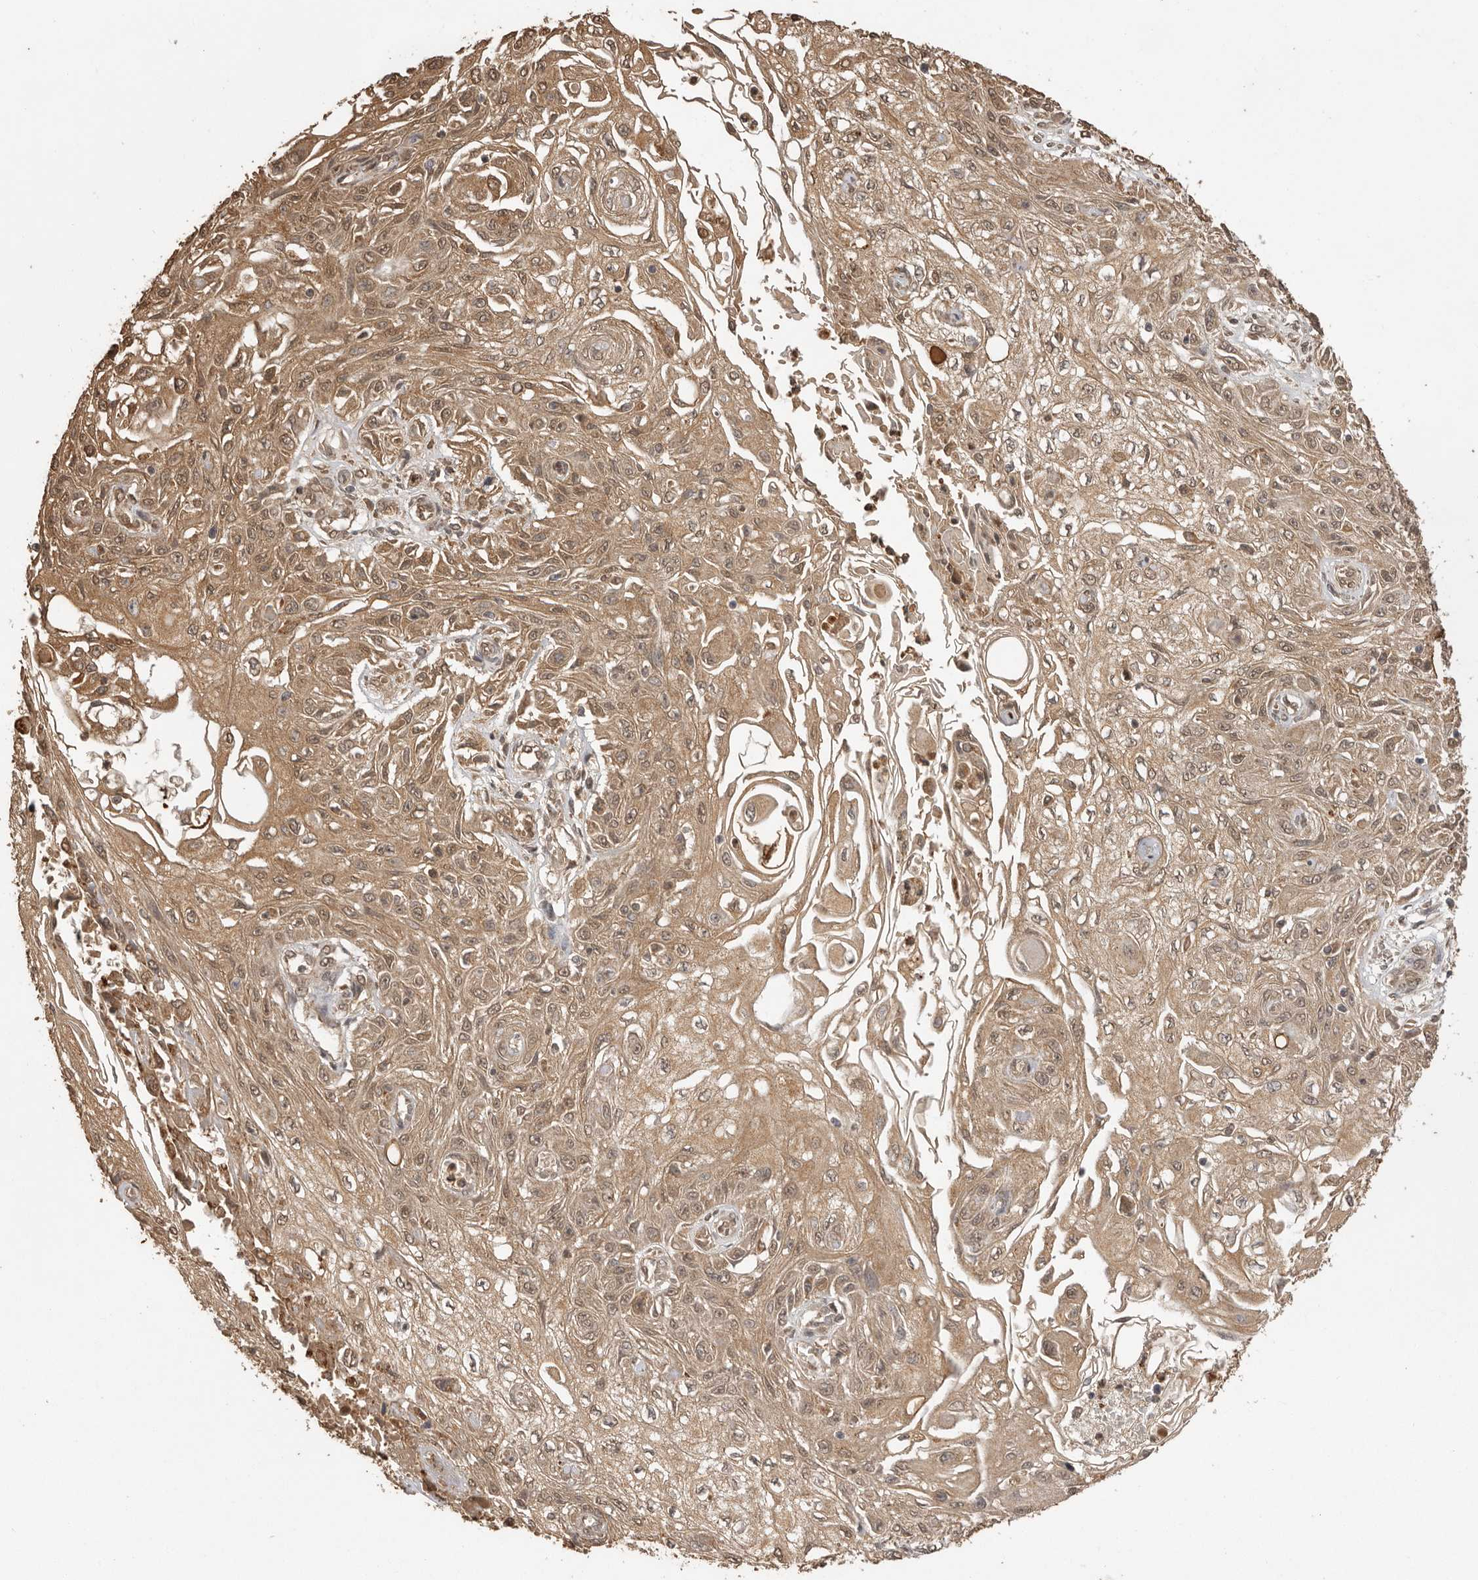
{"staining": {"intensity": "moderate", "quantity": ">75%", "location": "cytoplasmic/membranous,nuclear"}, "tissue": "skin cancer", "cell_type": "Tumor cells", "image_type": "cancer", "snomed": [{"axis": "morphology", "description": "Squamous cell carcinoma, NOS"}, {"axis": "morphology", "description": "Squamous cell carcinoma, metastatic, NOS"}, {"axis": "topography", "description": "Skin"}, {"axis": "topography", "description": "Lymph node"}], "caption": "A brown stain labels moderate cytoplasmic/membranous and nuclear staining of a protein in human squamous cell carcinoma (skin) tumor cells. (brown staining indicates protein expression, while blue staining denotes nuclei).", "gene": "JAG2", "patient": {"sex": "male", "age": 75}}